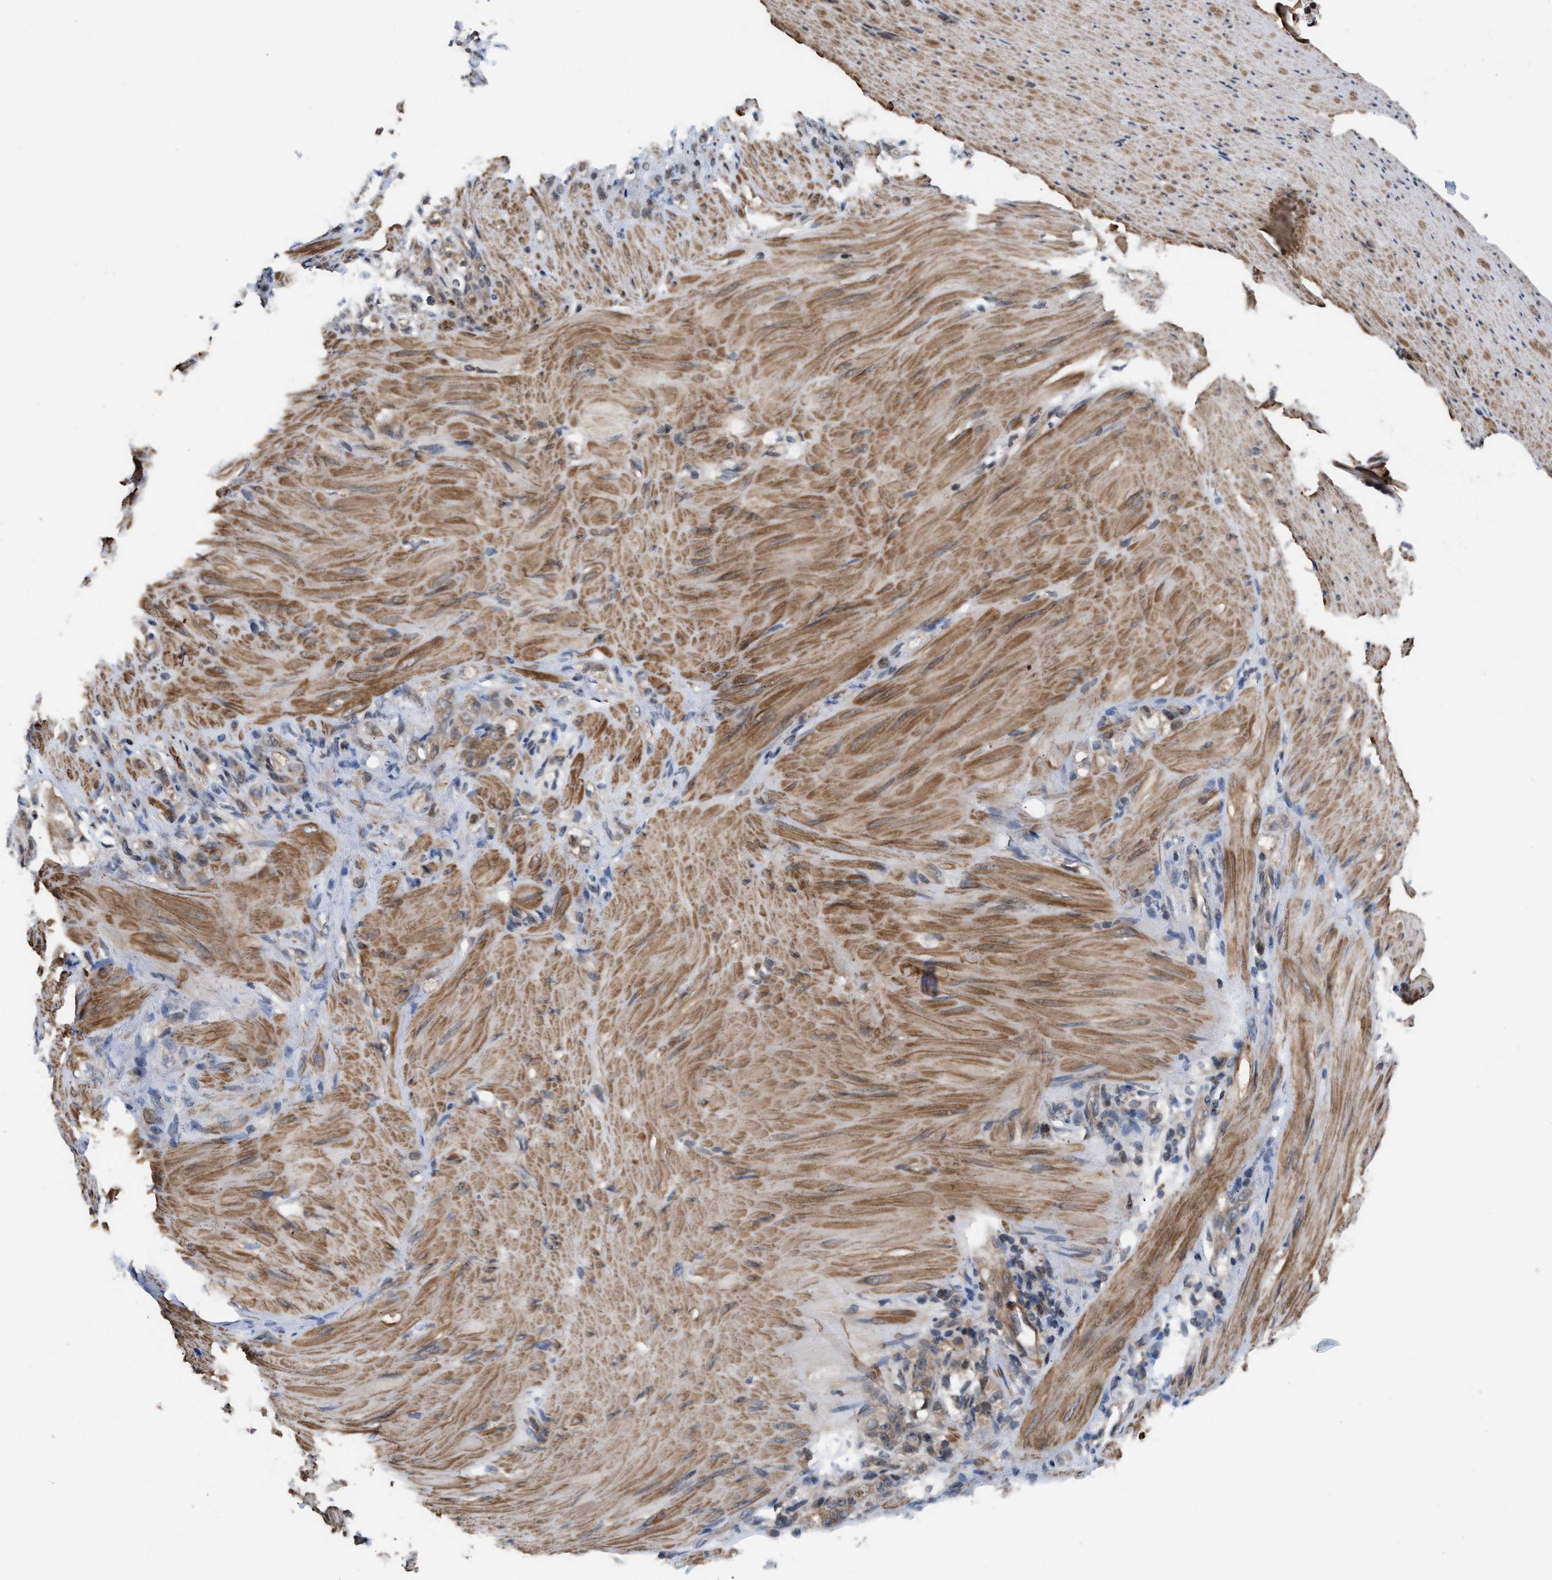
{"staining": {"intensity": "weak", "quantity": "25%-75%", "location": "cytoplasmic/membranous"}, "tissue": "stomach cancer", "cell_type": "Tumor cells", "image_type": "cancer", "snomed": [{"axis": "morphology", "description": "Adenocarcinoma, NOS"}, {"axis": "topography", "description": "Stomach"}], "caption": "Stomach adenocarcinoma stained with immunohistochemistry (IHC) displays weak cytoplasmic/membranous staining in about 25%-75% of tumor cells.", "gene": "STAU2", "patient": {"sex": "male", "age": 82}}